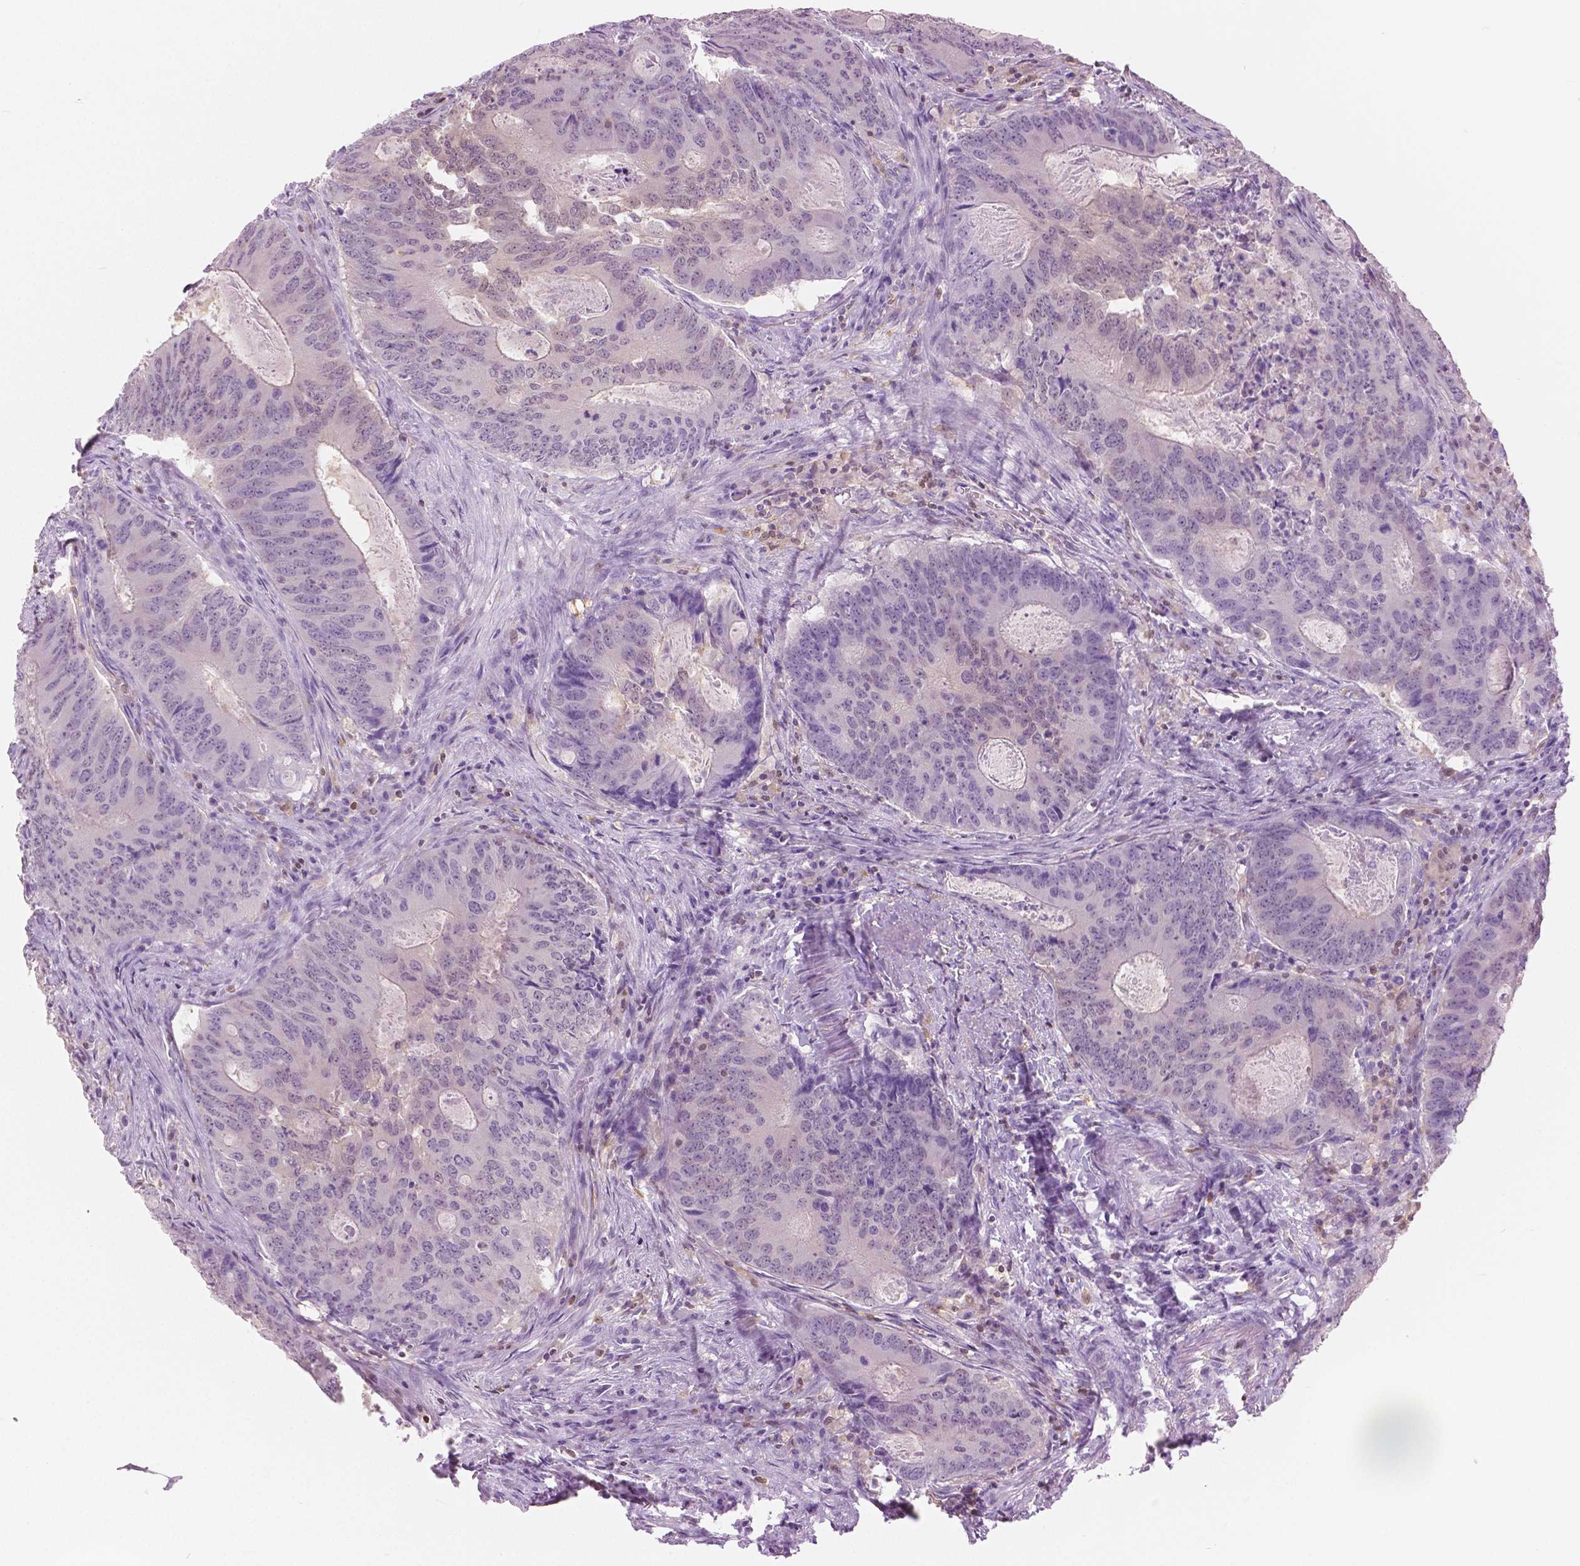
{"staining": {"intensity": "negative", "quantity": "none", "location": "none"}, "tissue": "colorectal cancer", "cell_type": "Tumor cells", "image_type": "cancer", "snomed": [{"axis": "morphology", "description": "Adenocarcinoma, NOS"}, {"axis": "topography", "description": "Colon"}], "caption": "Immunohistochemistry (IHC) photomicrograph of human colorectal adenocarcinoma stained for a protein (brown), which demonstrates no staining in tumor cells. (Brightfield microscopy of DAB immunohistochemistry at high magnification).", "gene": "GALM", "patient": {"sex": "male", "age": 67}}